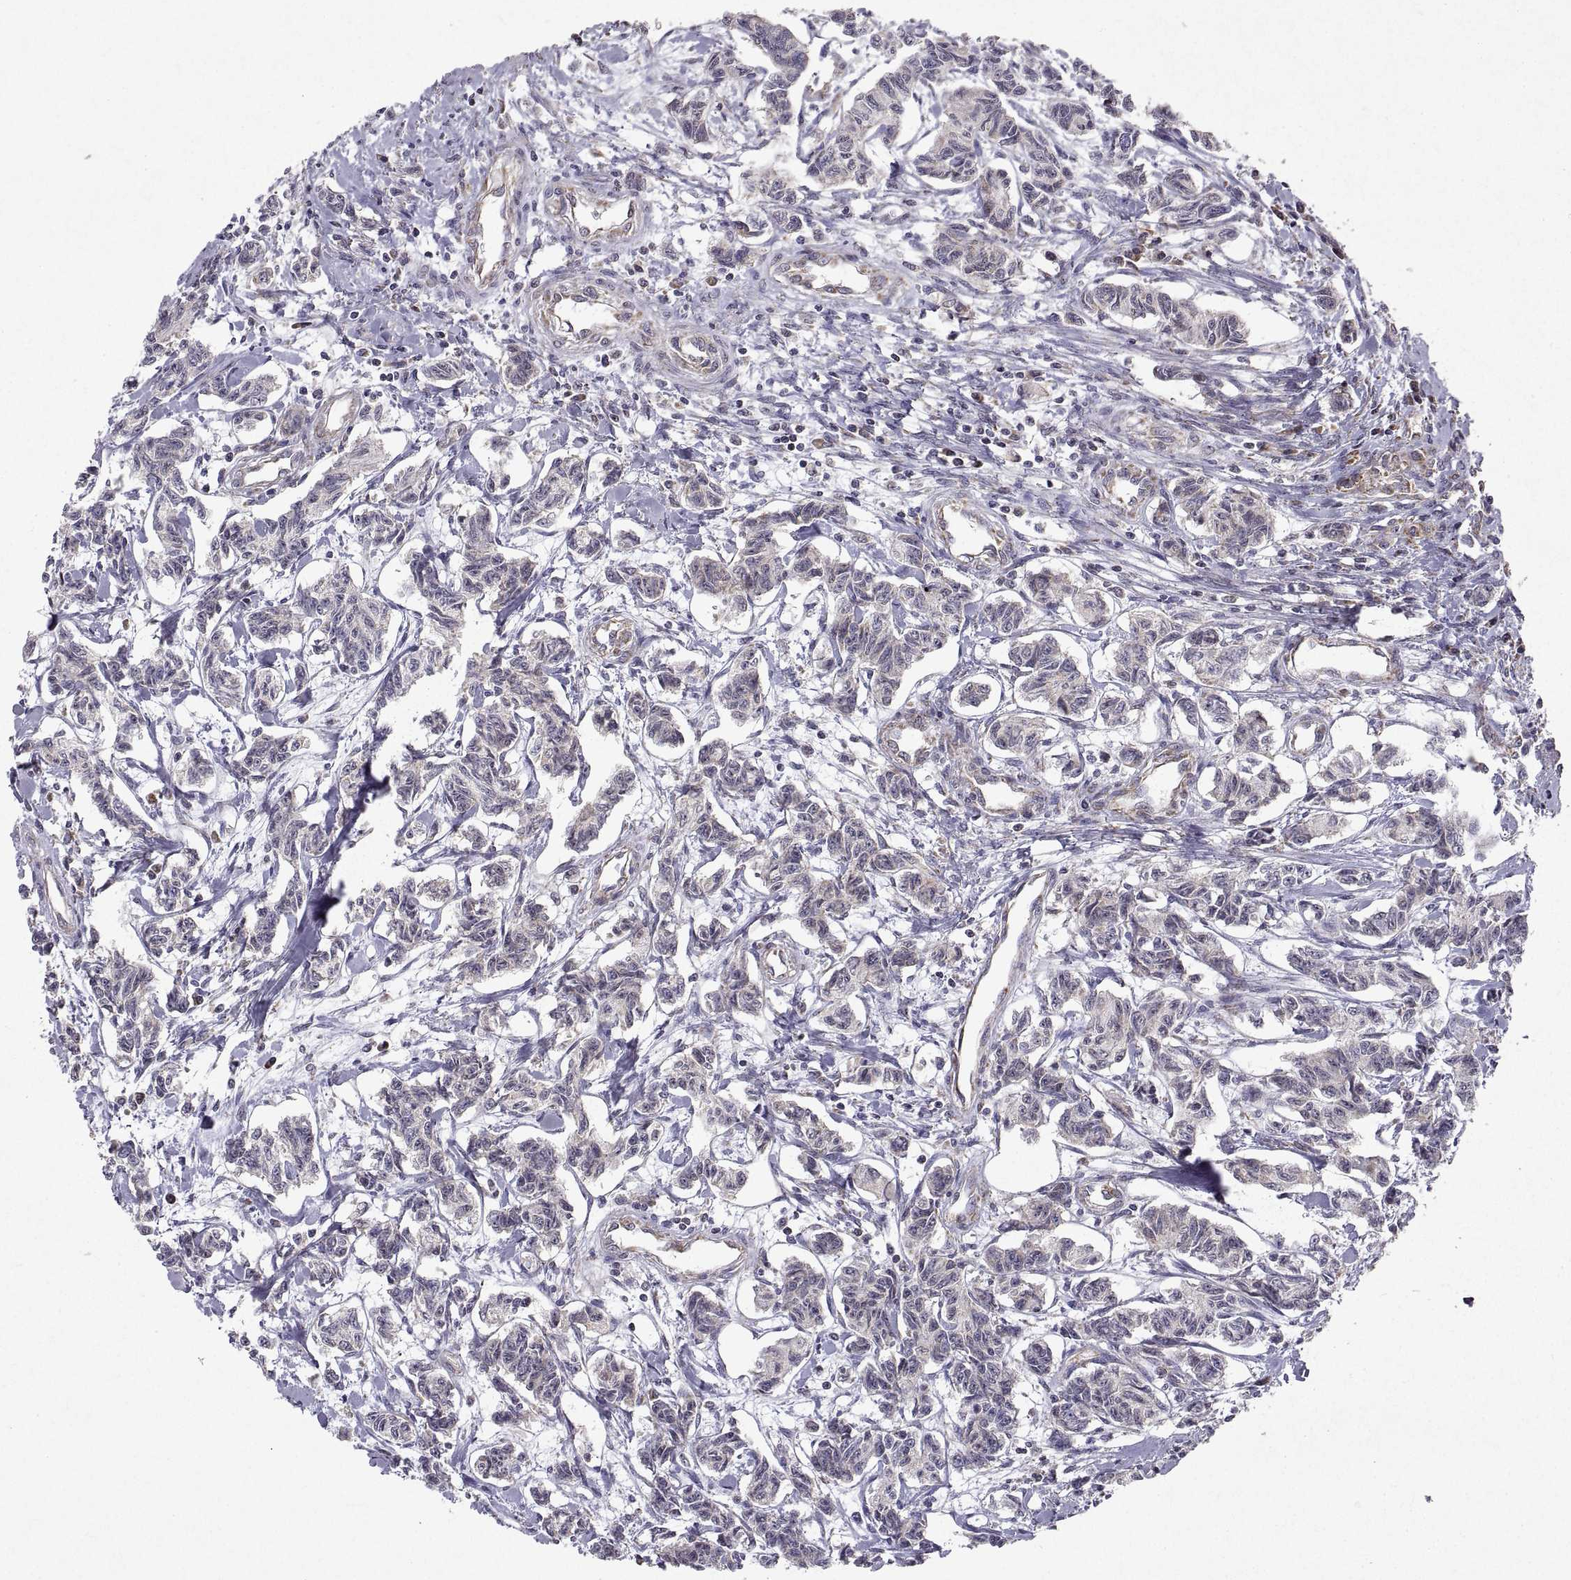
{"staining": {"intensity": "weak", "quantity": "<25%", "location": "cytoplasmic/membranous"}, "tissue": "carcinoid", "cell_type": "Tumor cells", "image_type": "cancer", "snomed": [{"axis": "morphology", "description": "Carcinoid, malignant, NOS"}, {"axis": "topography", "description": "Kidney"}], "caption": "The photomicrograph exhibits no staining of tumor cells in carcinoid.", "gene": "MANBAL", "patient": {"sex": "female", "age": 41}}